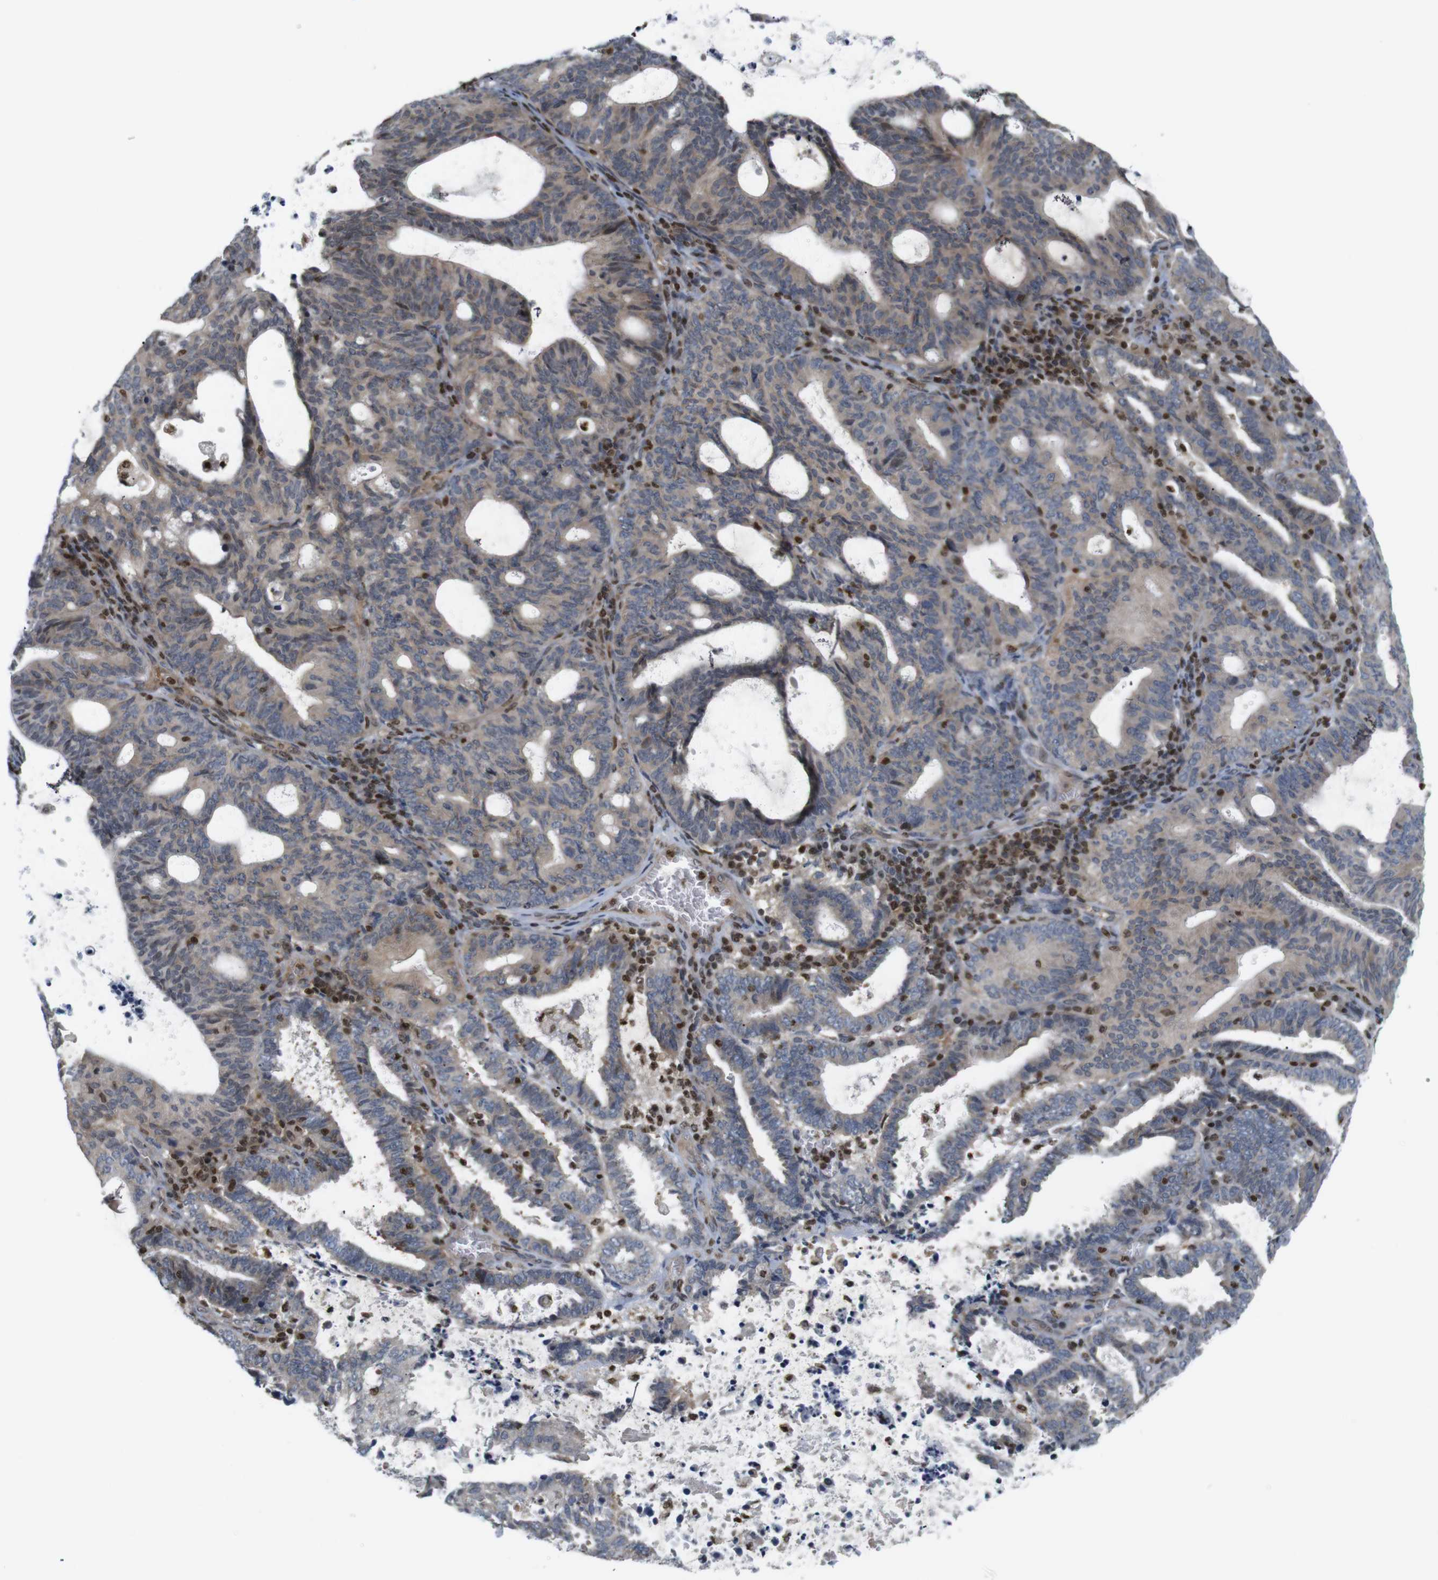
{"staining": {"intensity": "weak", "quantity": "25%-75%", "location": "cytoplasmic/membranous"}, "tissue": "endometrial cancer", "cell_type": "Tumor cells", "image_type": "cancer", "snomed": [{"axis": "morphology", "description": "Adenocarcinoma, NOS"}, {"axis": "topography", "description": "Uterus"}], "caption": "Adenocarcinoma (endometrial) stained with DAB (3,3'-diaminobenzidine) IHC shows low levels of weak cytoplasmic/membranous expression in approximately 25%-75% of tumor cells.", "gene": "MBD1", "patient": {"sex": "female", "age": 83}}